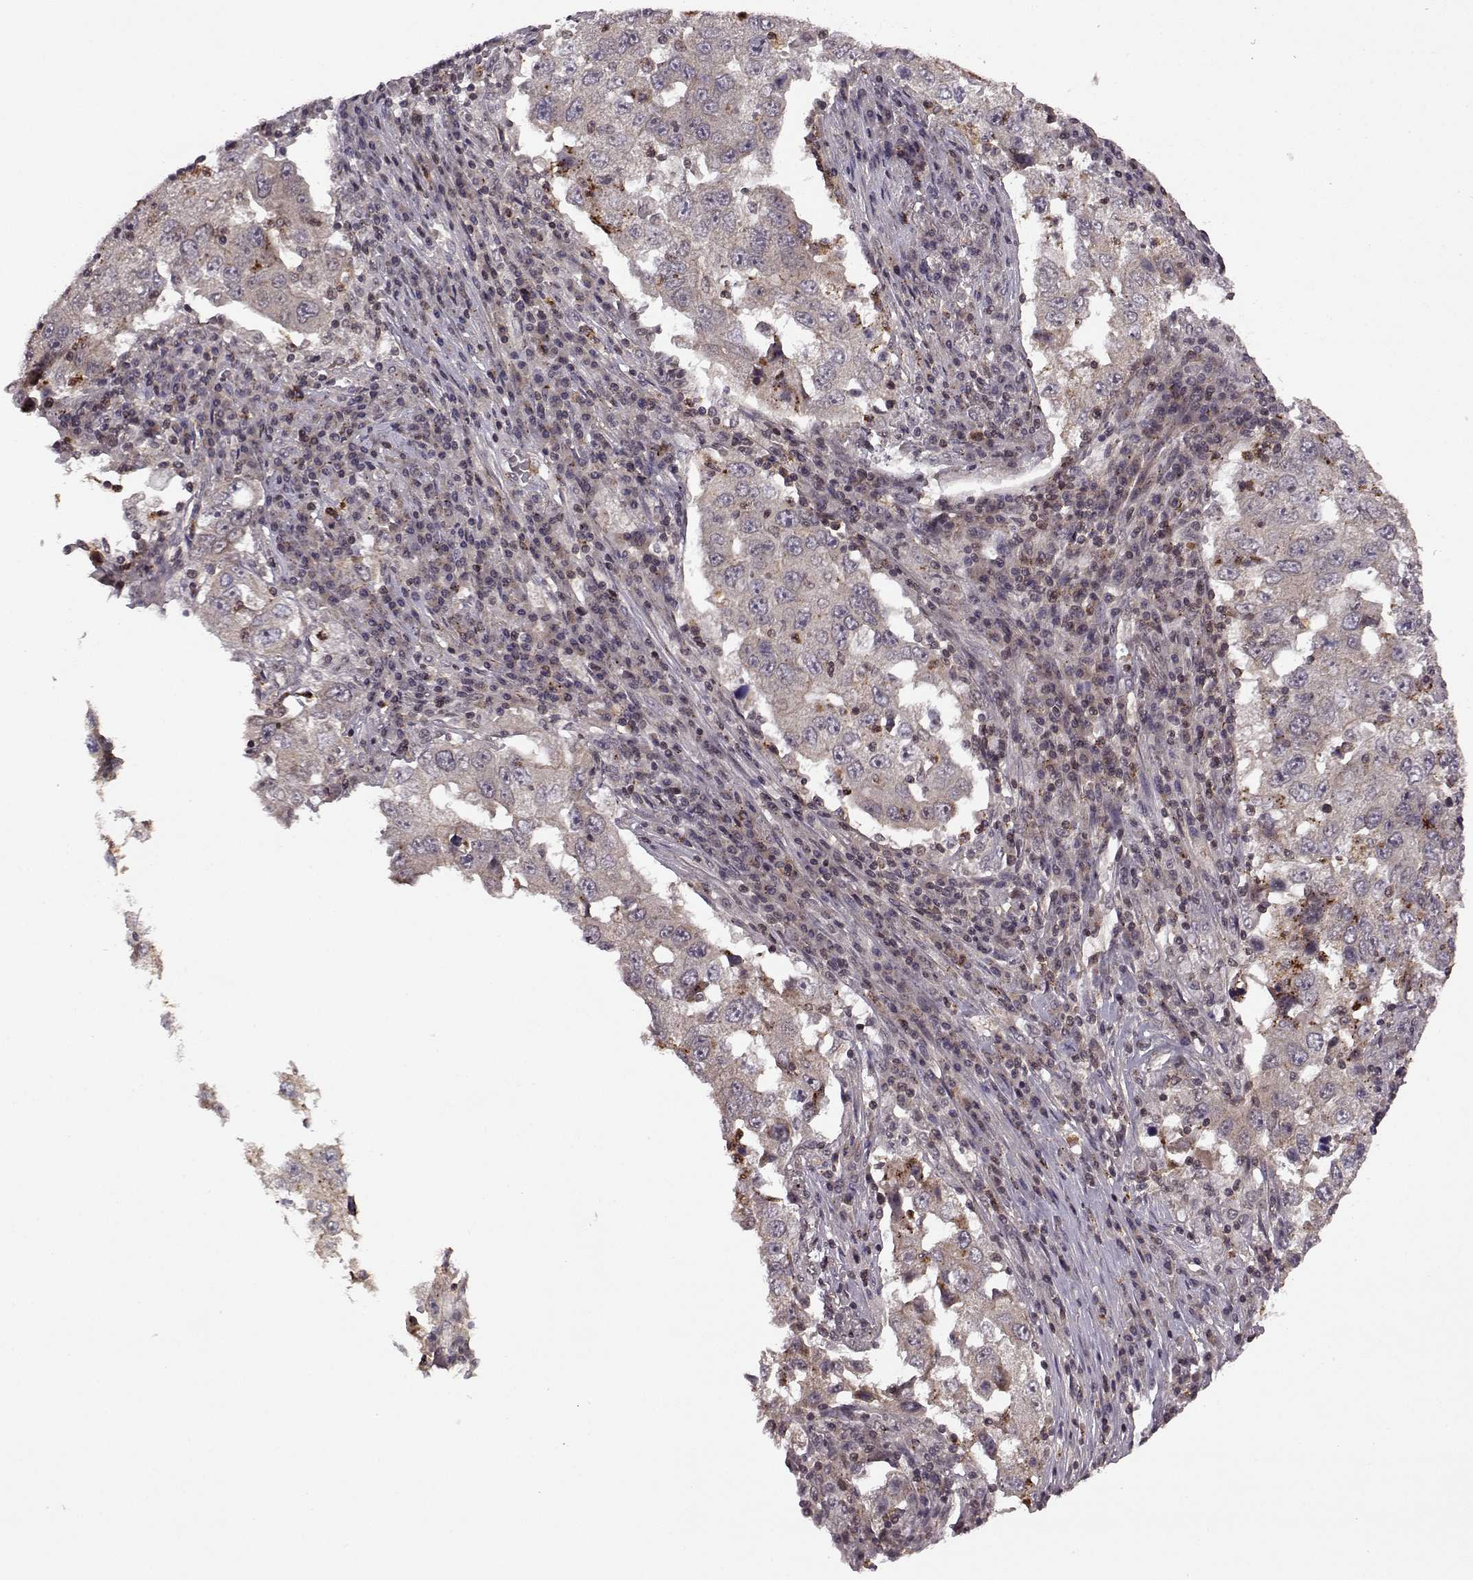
{"staining": {"intensity": "weak", "quantity": "<25%", "location": "cytoplasmic/membranous"}, "tissue": "lung cancer", "cell_type": "Tumor cells", "image_type": "cancer", "snomed": [{"axis": "morphology", "description": "Adenocarcinoma, NOS"}, {"axis": "topography", "description": "Lung"}], "caption": "High magnification brightfield microscopy of lung cancer (adenocarcinoma) stained with DAB (brown) and counterstained with hematoxylin (blue): tumor cells show no significant expression. The staining is performed using DAB brown chromogen with nuclei counter-stained in using hematoxylin.", "gene": "TRMU", "patient": {"sex": "male", "age": 73}}